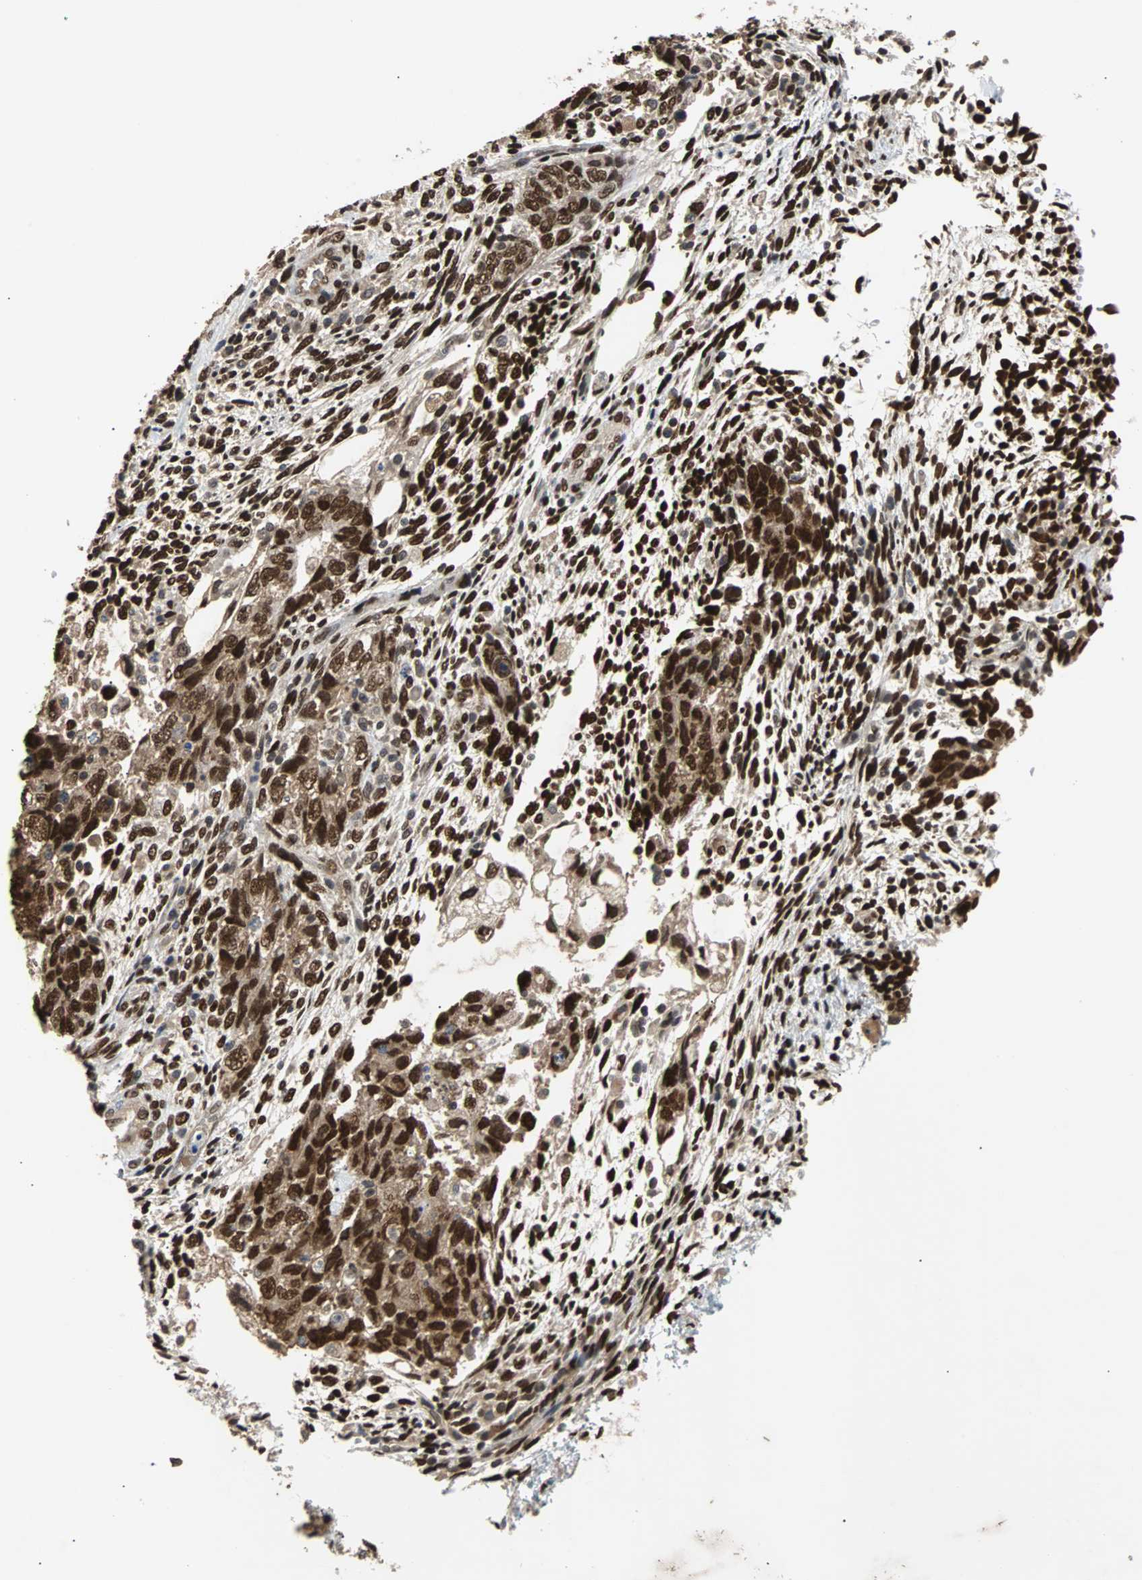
{"staining": {"intensity": "strong", "quantity": ">75%", "location": "cytoplasmic/membranous,nuclear"}, "tissue": "testis cancer", "cell_type": "Tumor cells", "image_type": "cancer", "snomed": [{"axis": "morphology", "description": "Normal tissue, NOS"}, {"axis": "morphology", "description": "Carcinoma, Embryonal, NOS"}, {"axis": "topography", "description": "Testis"}], "caption": "A high-resolution histopathology image shows IHC staining of testis cancer (embryonal carcinoma), which shows strong cytoplasmic/membranous and nuclear positivity in approximately >75% of tumor cells.", "gene": "PHC1", "patient": {"sex": "male", "age": 36}}